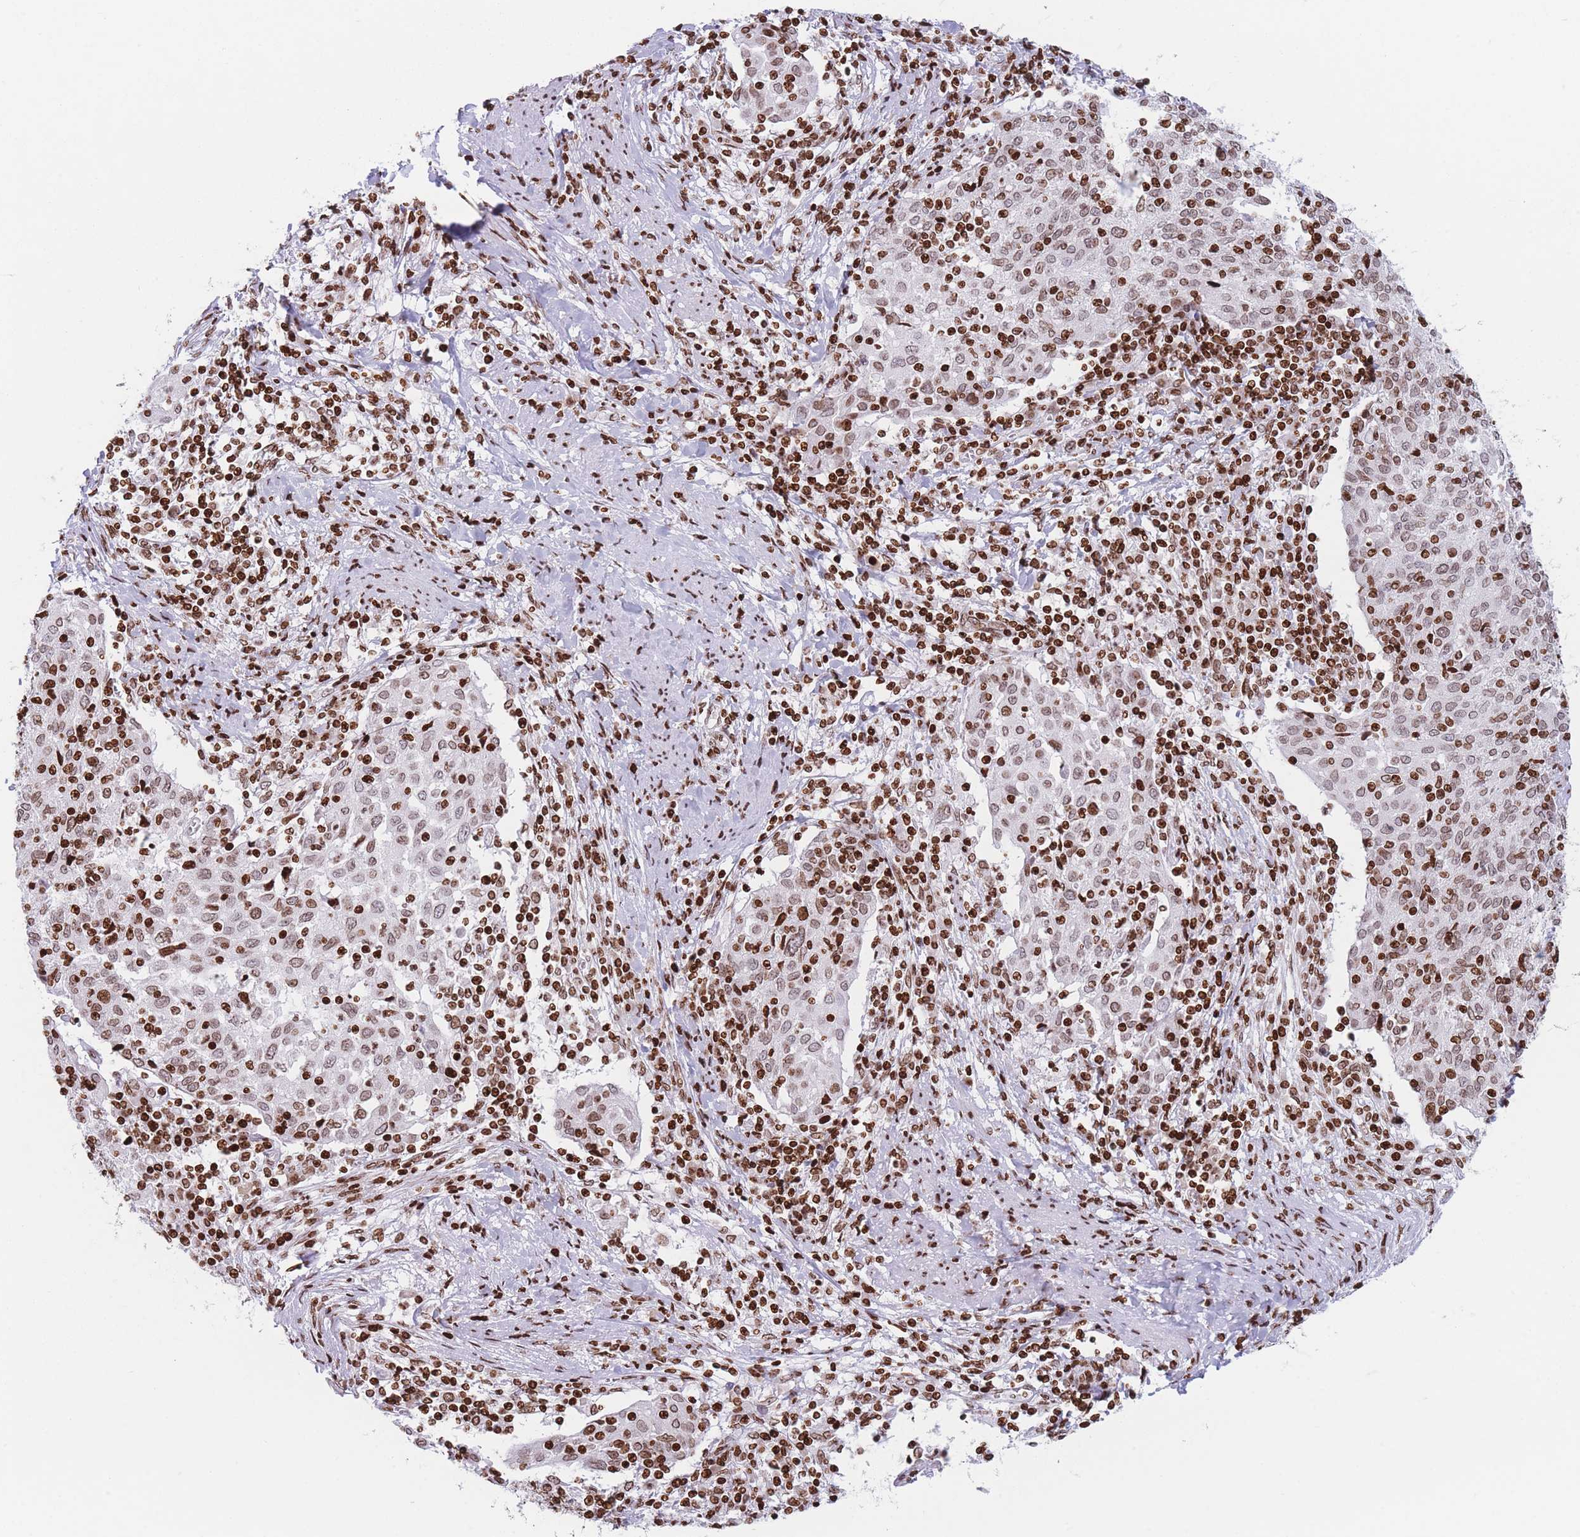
{"staining": {"intensity": "moderate", "quantity": ">75%", "location": "nuclear"}, "tissue": "cervical cancer", "cell_type": "Tumor cells", "image_type": "cancer", "snomed": [{"axis": "morphology", "description": "Squamous cell carcinoma, NOS"}, {"axis": "topography", "description": "Cervix"}], "caption": "Protein staining displays moderate nuclear positivity in approximately >75% of tumor cells in cervical cancer. Immunohistochemistry stains the protein in brown and the nuclei are stained blue.", "gene": "AK9", "patient": {"sex": "female", "age": 52}}